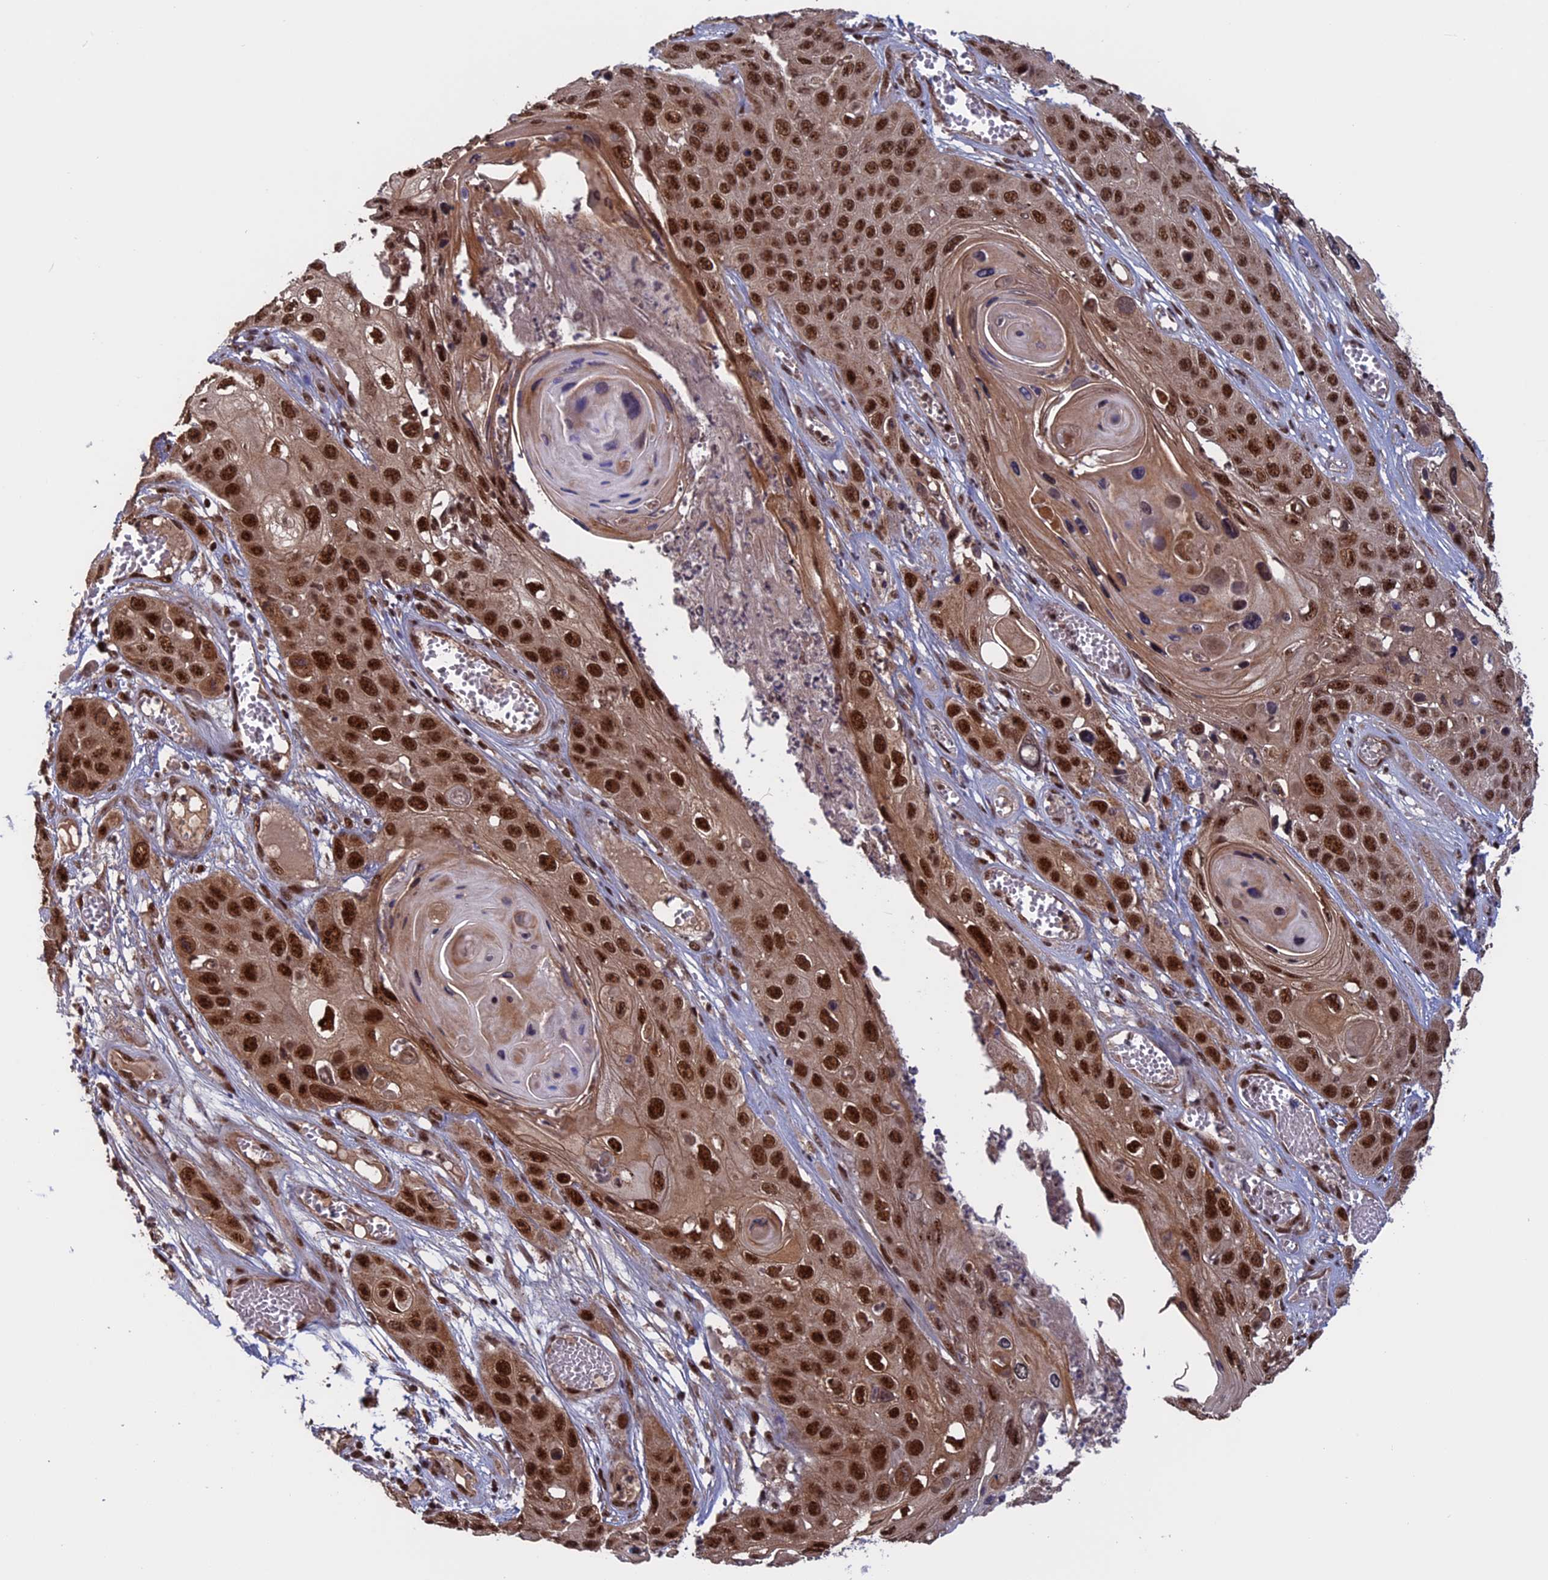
{"staining": {"intensity": "strong", "quantity": ">75%", "location": "nuclear"}, "tissue": "skin cancer", "cell_type": "Tumor cells", "image_type": "cancer", "snomed": [{"axis": "morphology", "description": "Squamous cell carcinoma, NOS"}, {"axis": "topography", "description": "Skin"}], "caption": "An image of human skin cancer (squamous cell carcinoma) stained for a protein shows strong nuclear brown staining in tumor cells. (DAB IHC, brown staining for protein, blue staining for nuclei).", "gene": "CACTIN", "patient": {"sex": "male", "age": 55}}